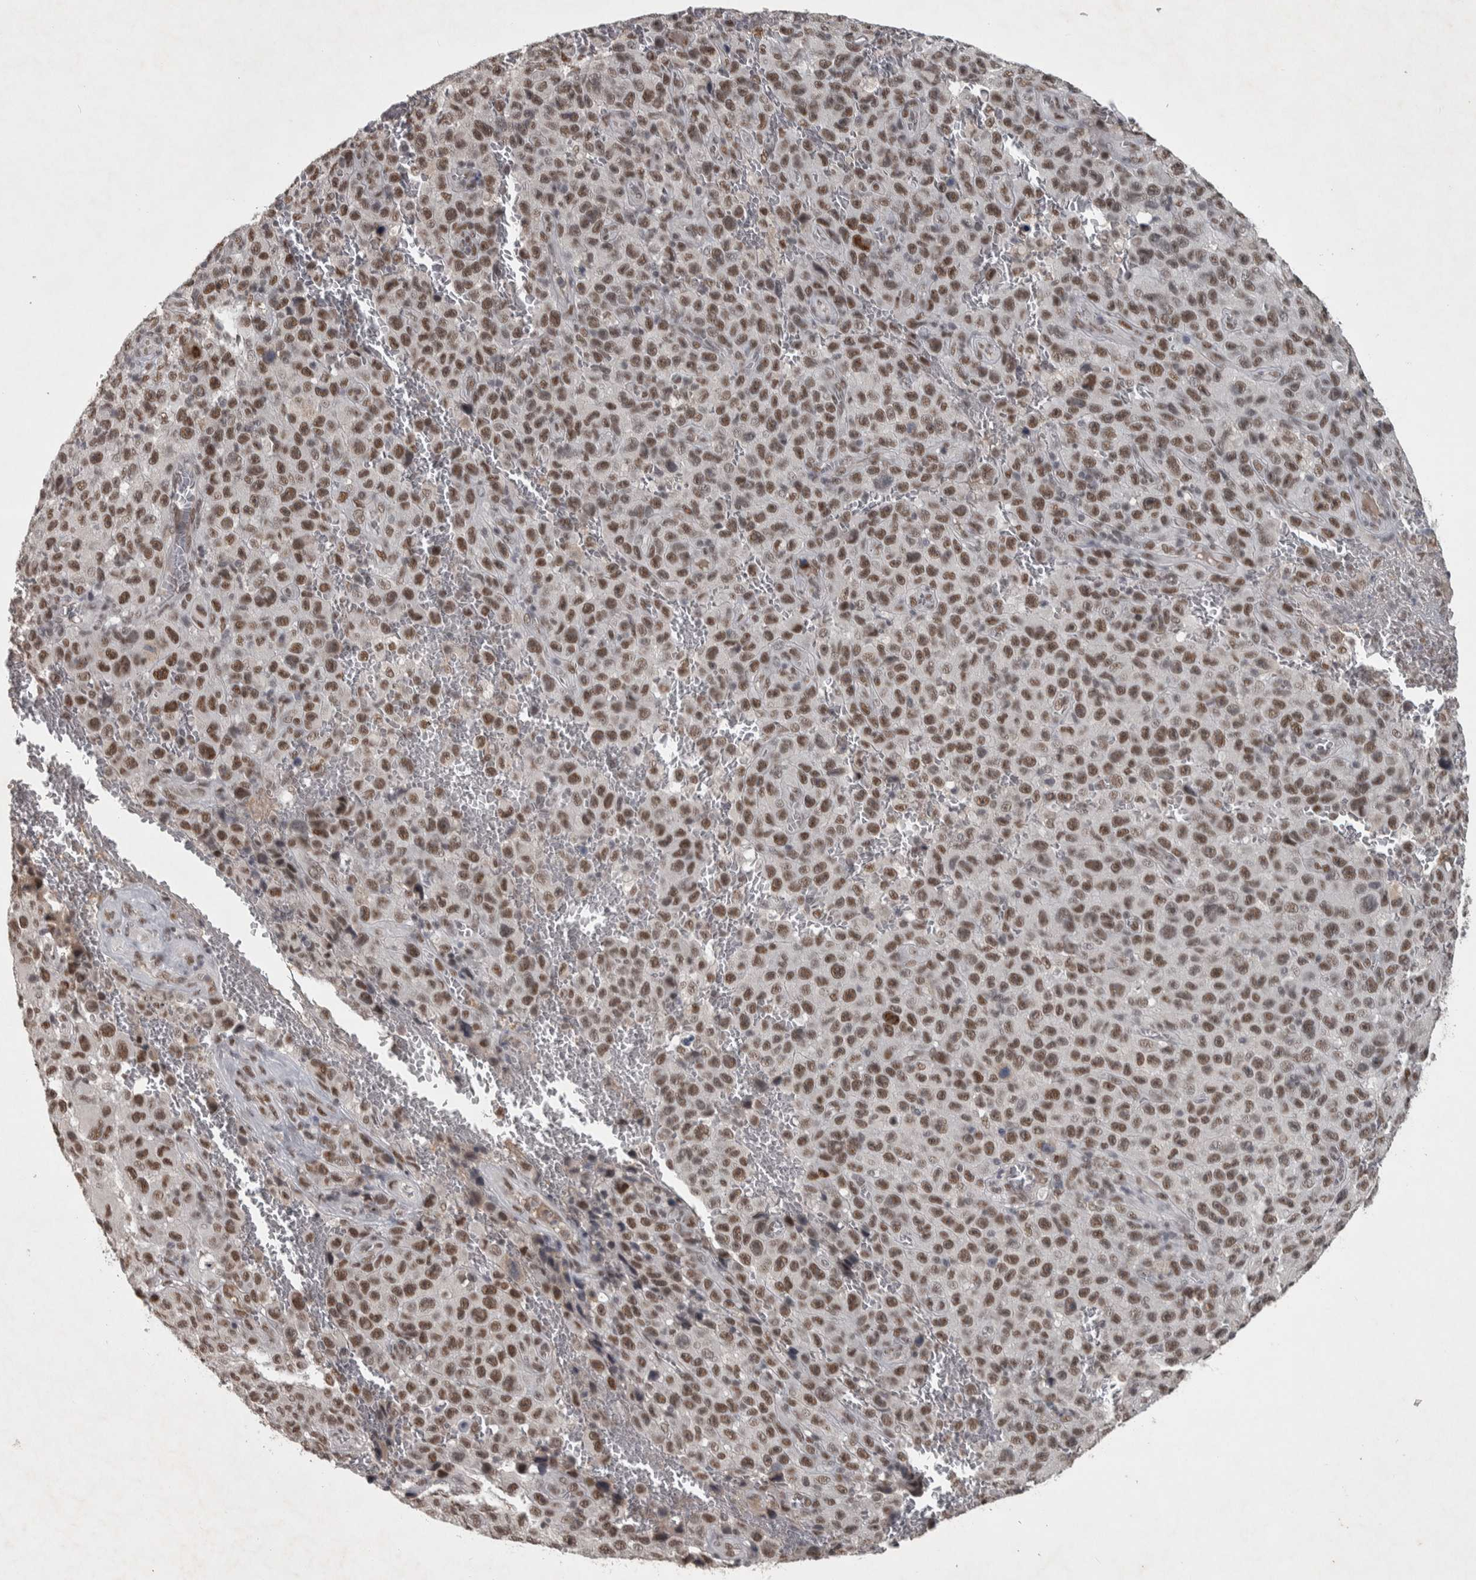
{"staining": {"intensity": "moderate", "quantity": ">75%", "location": "nuclear"}, "tissue": "melanoma", "cell_type": "Tumor cells", "image_type": "cancer", "snomed": [{"axis": "morphology", "description": "Malignant melanoma, NOS"}, {"axis": "topography", "description": "Skin"}], "caption": "Immunohistochemical staining of human melanoma demonstrates moderate nuclear protein positivity in about >75% of tumor cells.", "gene": "DDX42", "patient": {"sex": "female", "age": 82}}